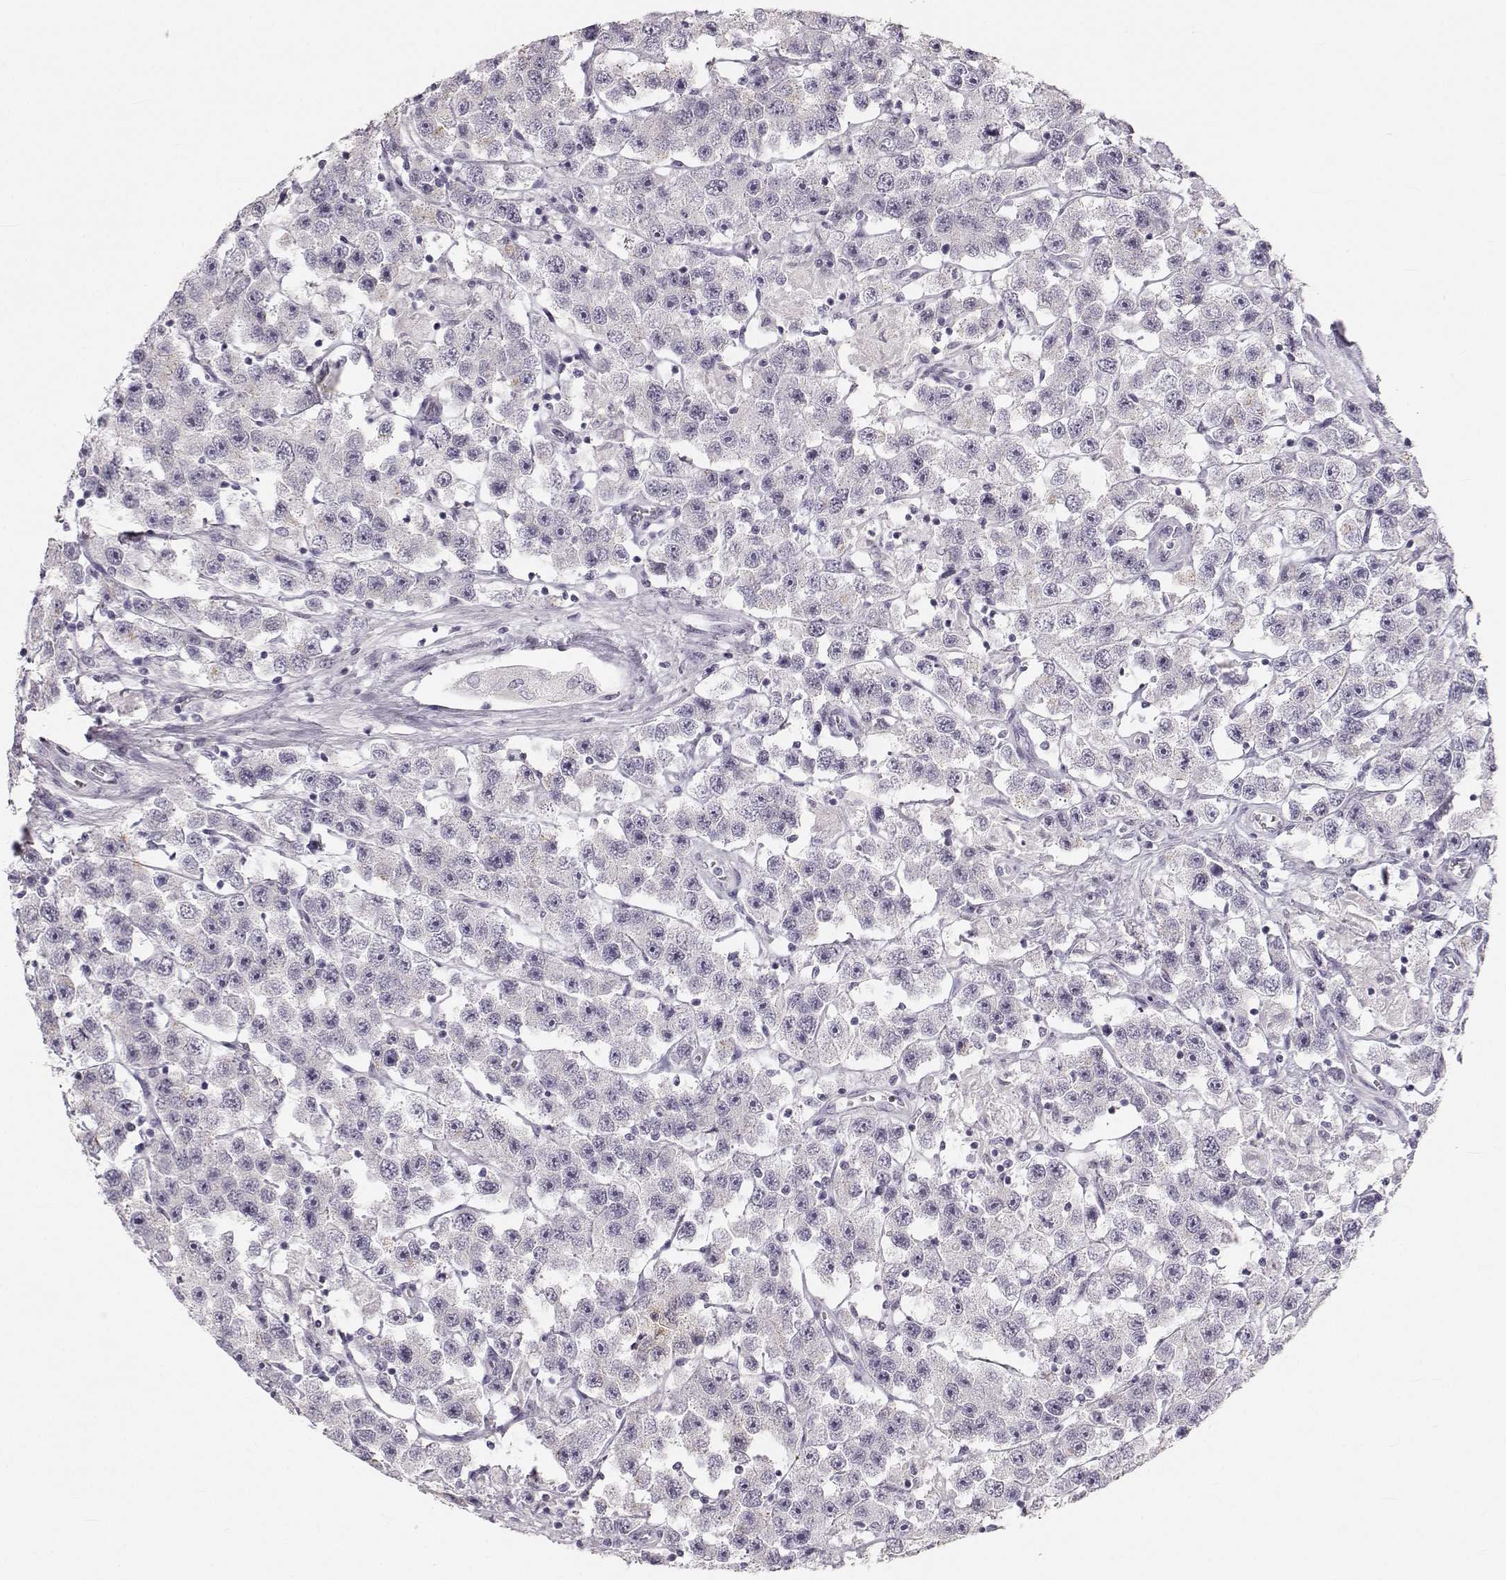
{"staining": {"intensity": "weak", "quantity": "<25%", "location": "nuclear"}, "tissue": "testis cancer", "cell_type": "Tumor cells", "image_type": "cancer", "snomed": [{"axis": "morphology", "description": "Seminoma, NOS"}, {"axis": "topography", "description": "Testis"}], "caption": "IHC image of human testis cancer (seminoma) stained for a protein (brown), which demonstrates no staining in tumor cells.", "gene": "OIP5", "patient": {"sex": "male", "age": 45}}